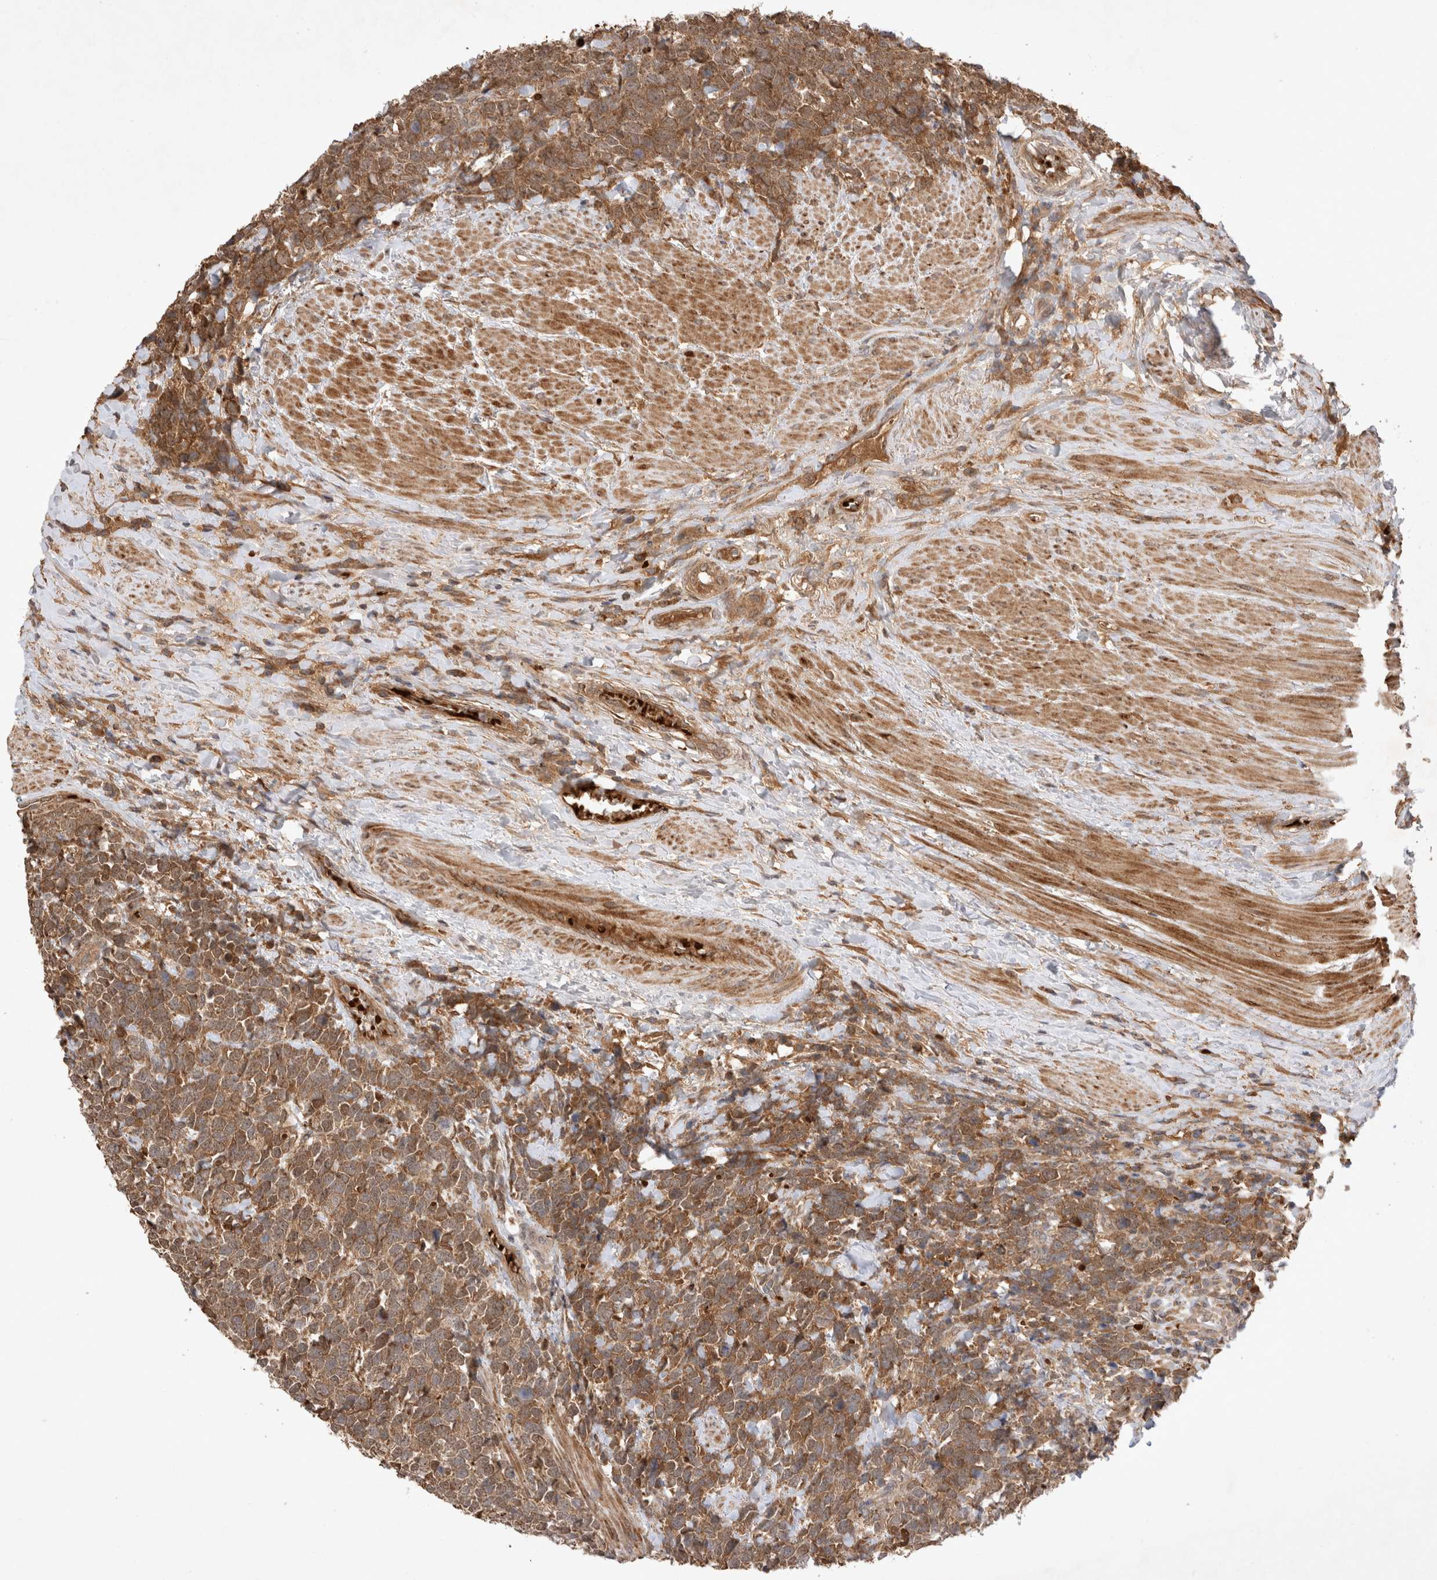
{"staining": {"intensity": "moderate", "quantity": ">75%", "location": "cytoplasmic/membranous"}, "tissue": "urothelial cancer", "cell_type": "Tumor cells", "image_type": "cancer", "snomed": [{"axis": "morphology", "description": "Urothelial carcinoma, High grade"}, {"axis": "topography", "description": "Urinary bladder"}], "caption": "This image shows urothelial cancer stained with IHC to label a protein in brown. The cytoplasmic/membranous of tumor cells show moderate positivity for the protein. Nuclei are counter-stained blue.", "gene": "FAM221A", "patient": {"sex": "female", "age": 82}}